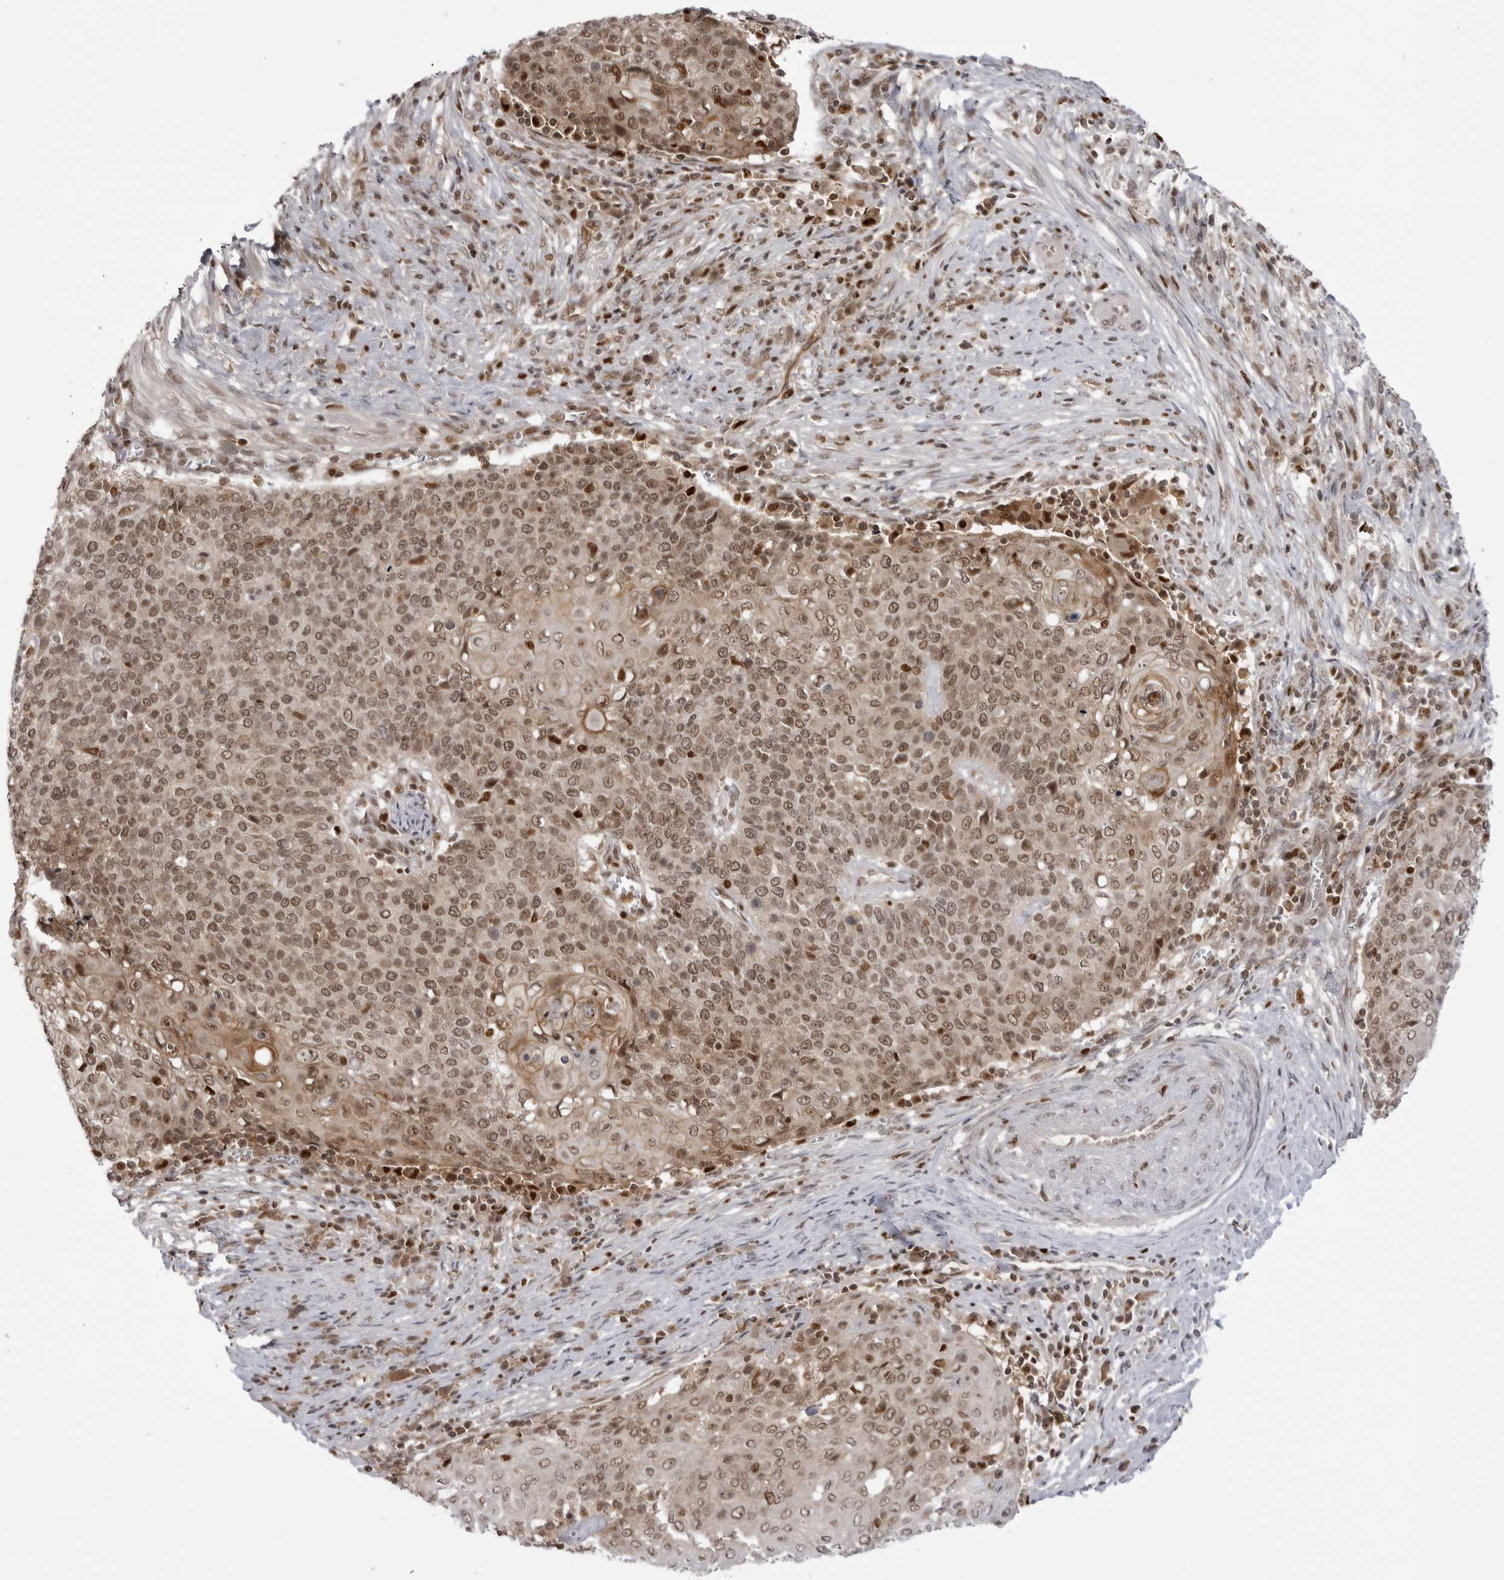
{"staining": {"intensity": "moderate", "quantity": ">75%", "location": "cytoplasmic/membranous,nuclear"}, "tissue": "cervical cancer", "cell_type": "Tumor cells", "image_type": "cancer", "snomed": [{"axis": "morphology", "description": "Squamous cell carcinoma, NOS"}, {"axis": "topography", "description": "Cervix"}], "caption": "Immunohistochemistry of human cervical cancer exhibits medium levels of moderate cytoplasmic/membranous and nuclear positivity in about >75% of tumor cells.", "gene": "PTK2B", "patient": {"sex": "female", "age": 39}}